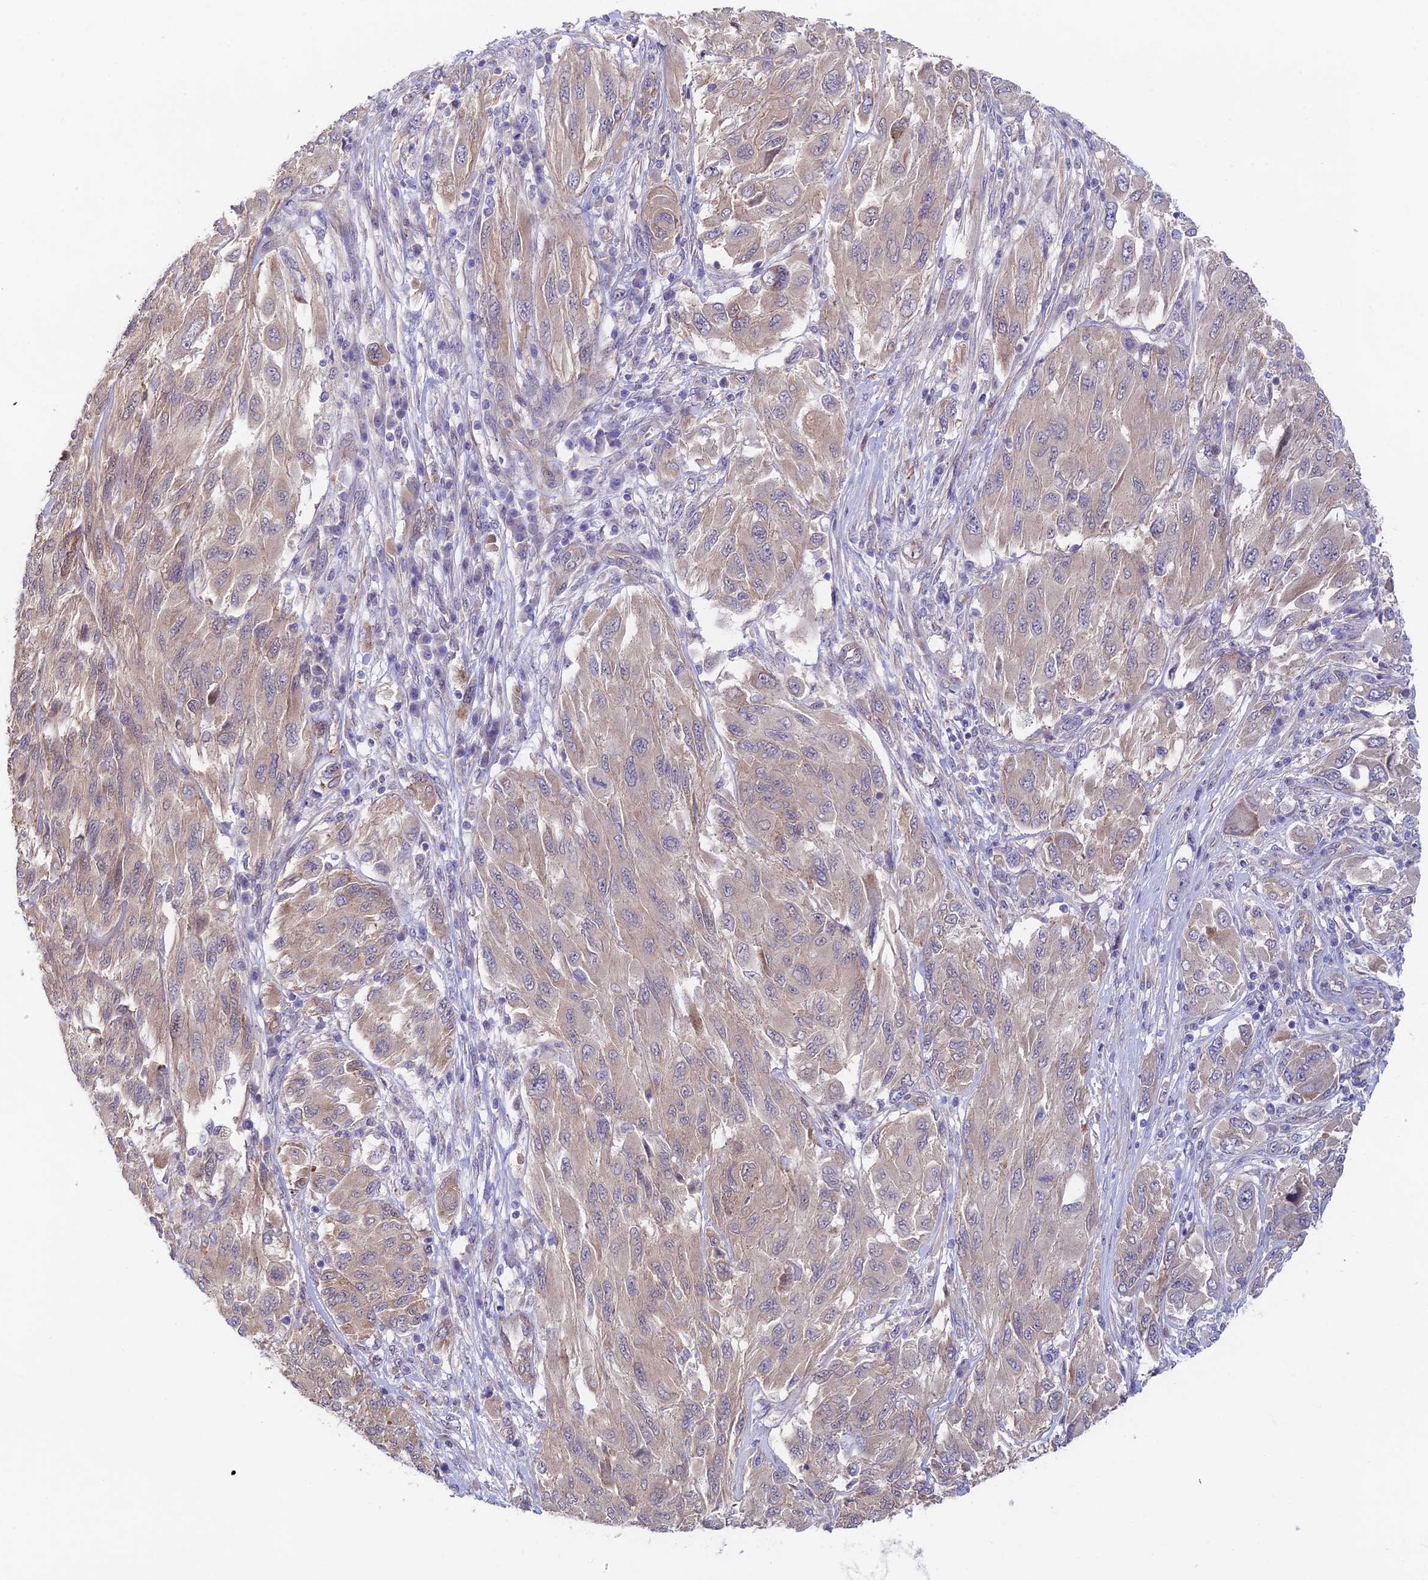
{"staining": {"intensity": "weak", "quantity": "25%-75%", "location": "cytoplasmic/membranous"}, "tissue": "melanoma", "cell_type": "Tumor cells", "image_type": "cancer", "snomed": [{"axis": "morphology", "description": "Malignant melanoma, NOS"}, {"axis": "topography", "description": "Skin"}], "caption": "Tumor cells exhibit weak cytoplasmic/membranous expression in about 25%-75% of cells in melanoma.", "gene": "ANKRD50", "patient": {"sex": "female", "age": 91}}